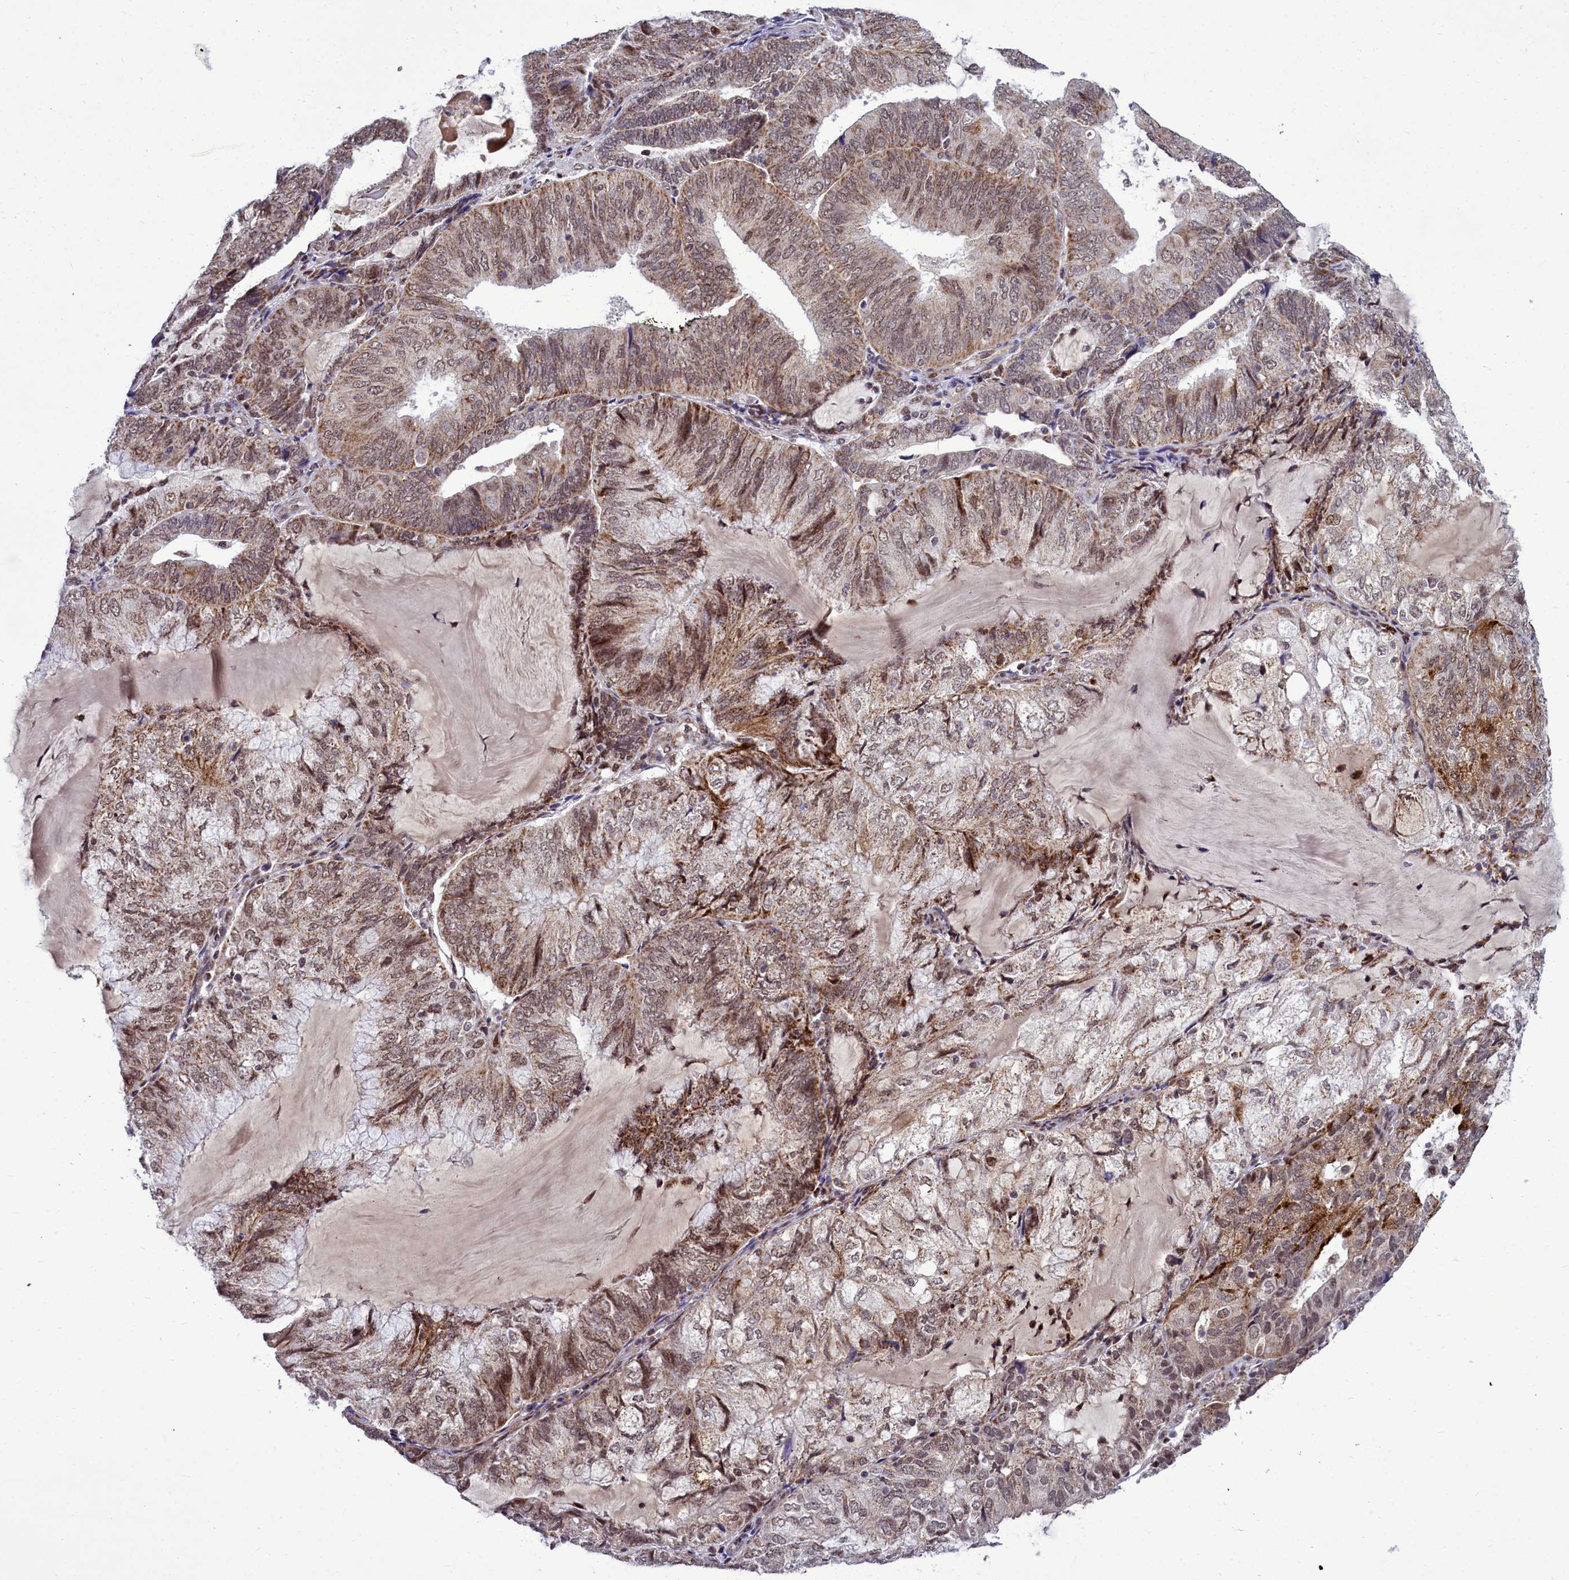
{"staining": {"intensity": "moderate", "quantity": ">75%", "location": "cytoplasmic/membranous,nuclear"}, "tissue": "endometrial cancer", "cell_type": "Tumor cells", "image_type": "cancer", "snomed": [{"axis": "morphology", "description": "Adenocarcinoma, NOS"}, {"axis": "topography", "description": "Endometrium"}], "caption": "Endometrial cancer tissue exhibits moderate cytoplasmic/membranous and nuclear positivity in about >75% of tumor cells Nuclei are stained in blue.", "gene": "POM121L2", "patient": {"sex": "female", "age": 81}}